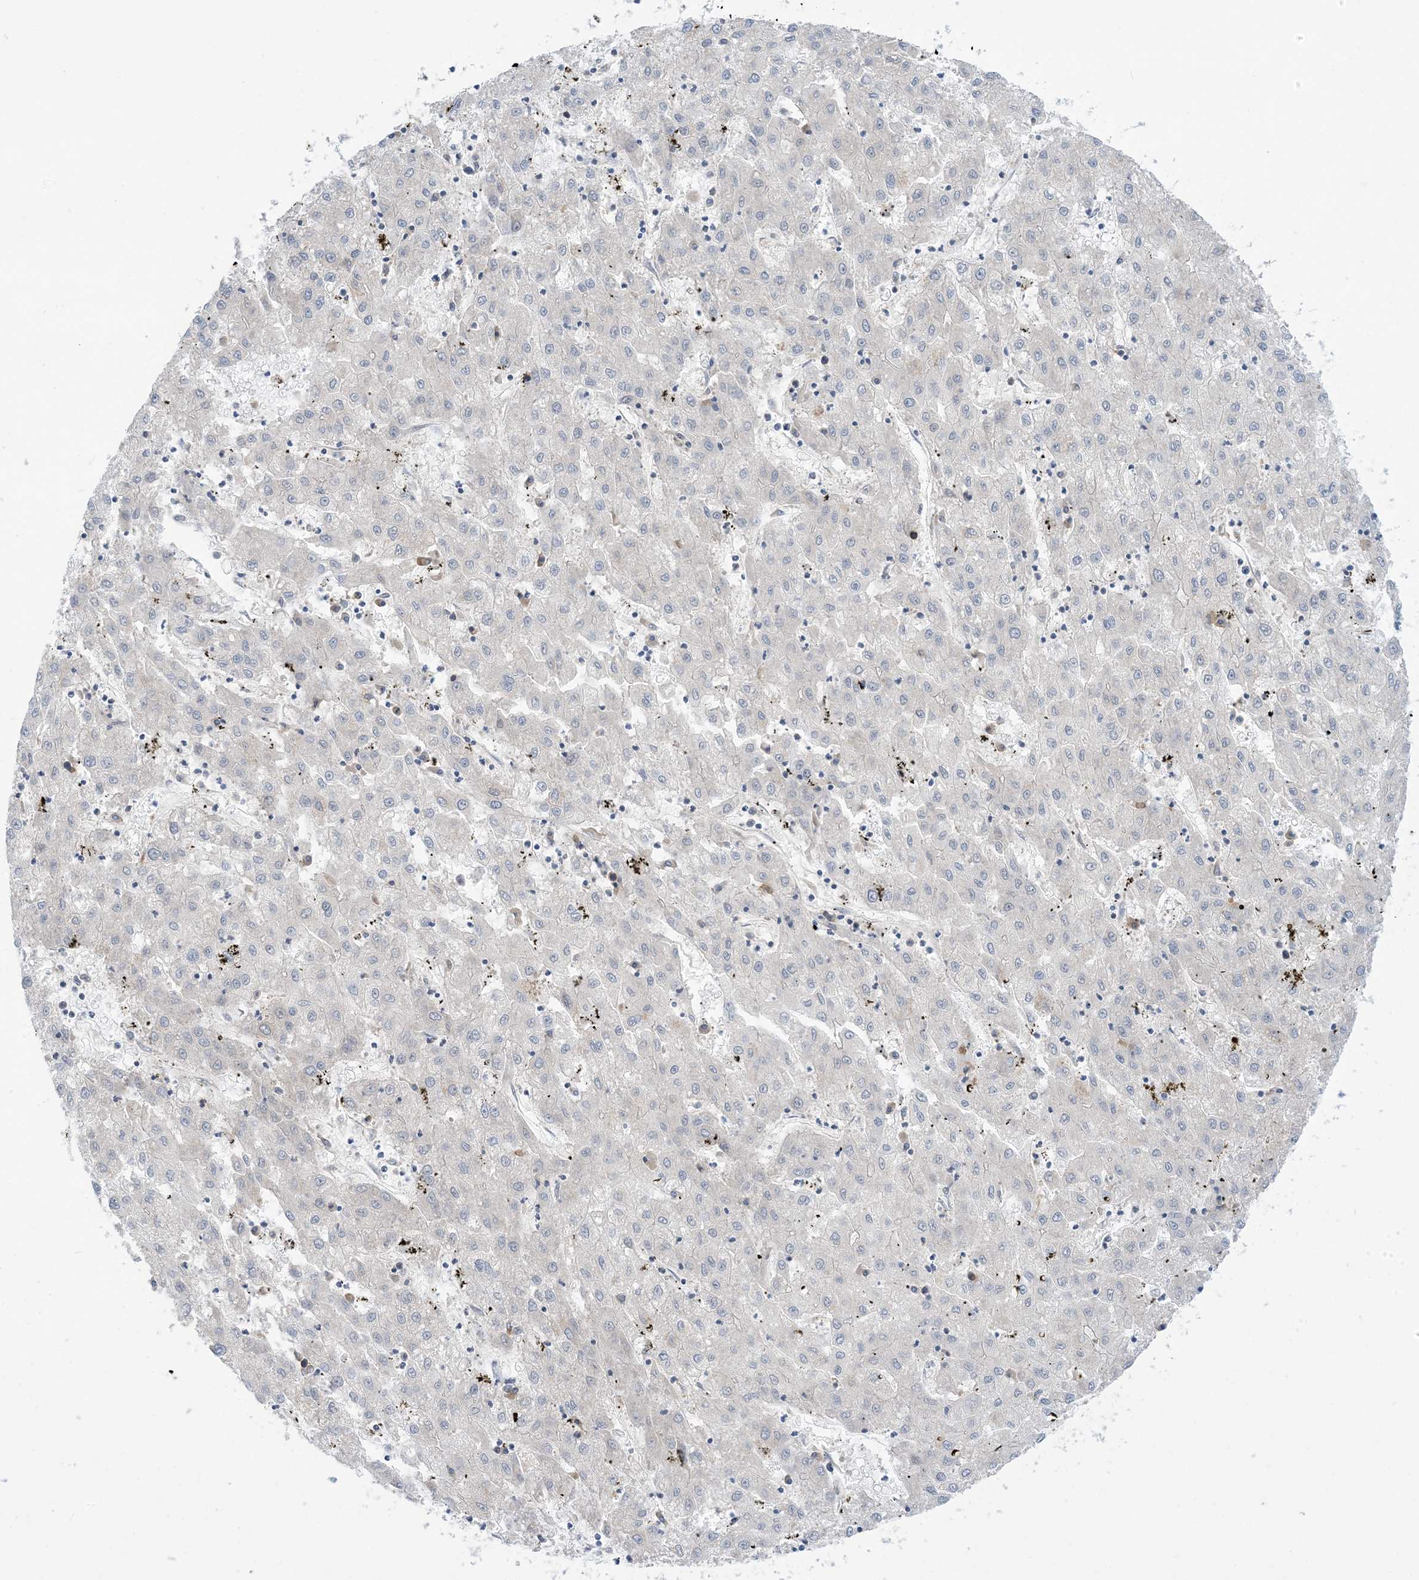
{"staining": {"intensity": "negative", "quantity": "none", "location": "none"}, "tissue": "liver cancer", "cell_type": "Tumor cells", "image_type": "cancer", "snomed": [{"axis": "morphology", "description": "Carcinoma, Hepatocellular, NOS"}, {"axis": "topography", "description": "Liver"}], "caption": "This is a photomicrograph of immunohistochemistry (IHC) staining of liver cancer, which shows no positivity in tumor cells. The staining was performed using DAB to visualize the protein expression in brown, while the nuclei were stained in blue with hematoxylin (Magnification: 20x).", "gene": "AOC1", "patient": {"sex": "male", "age": 72}}